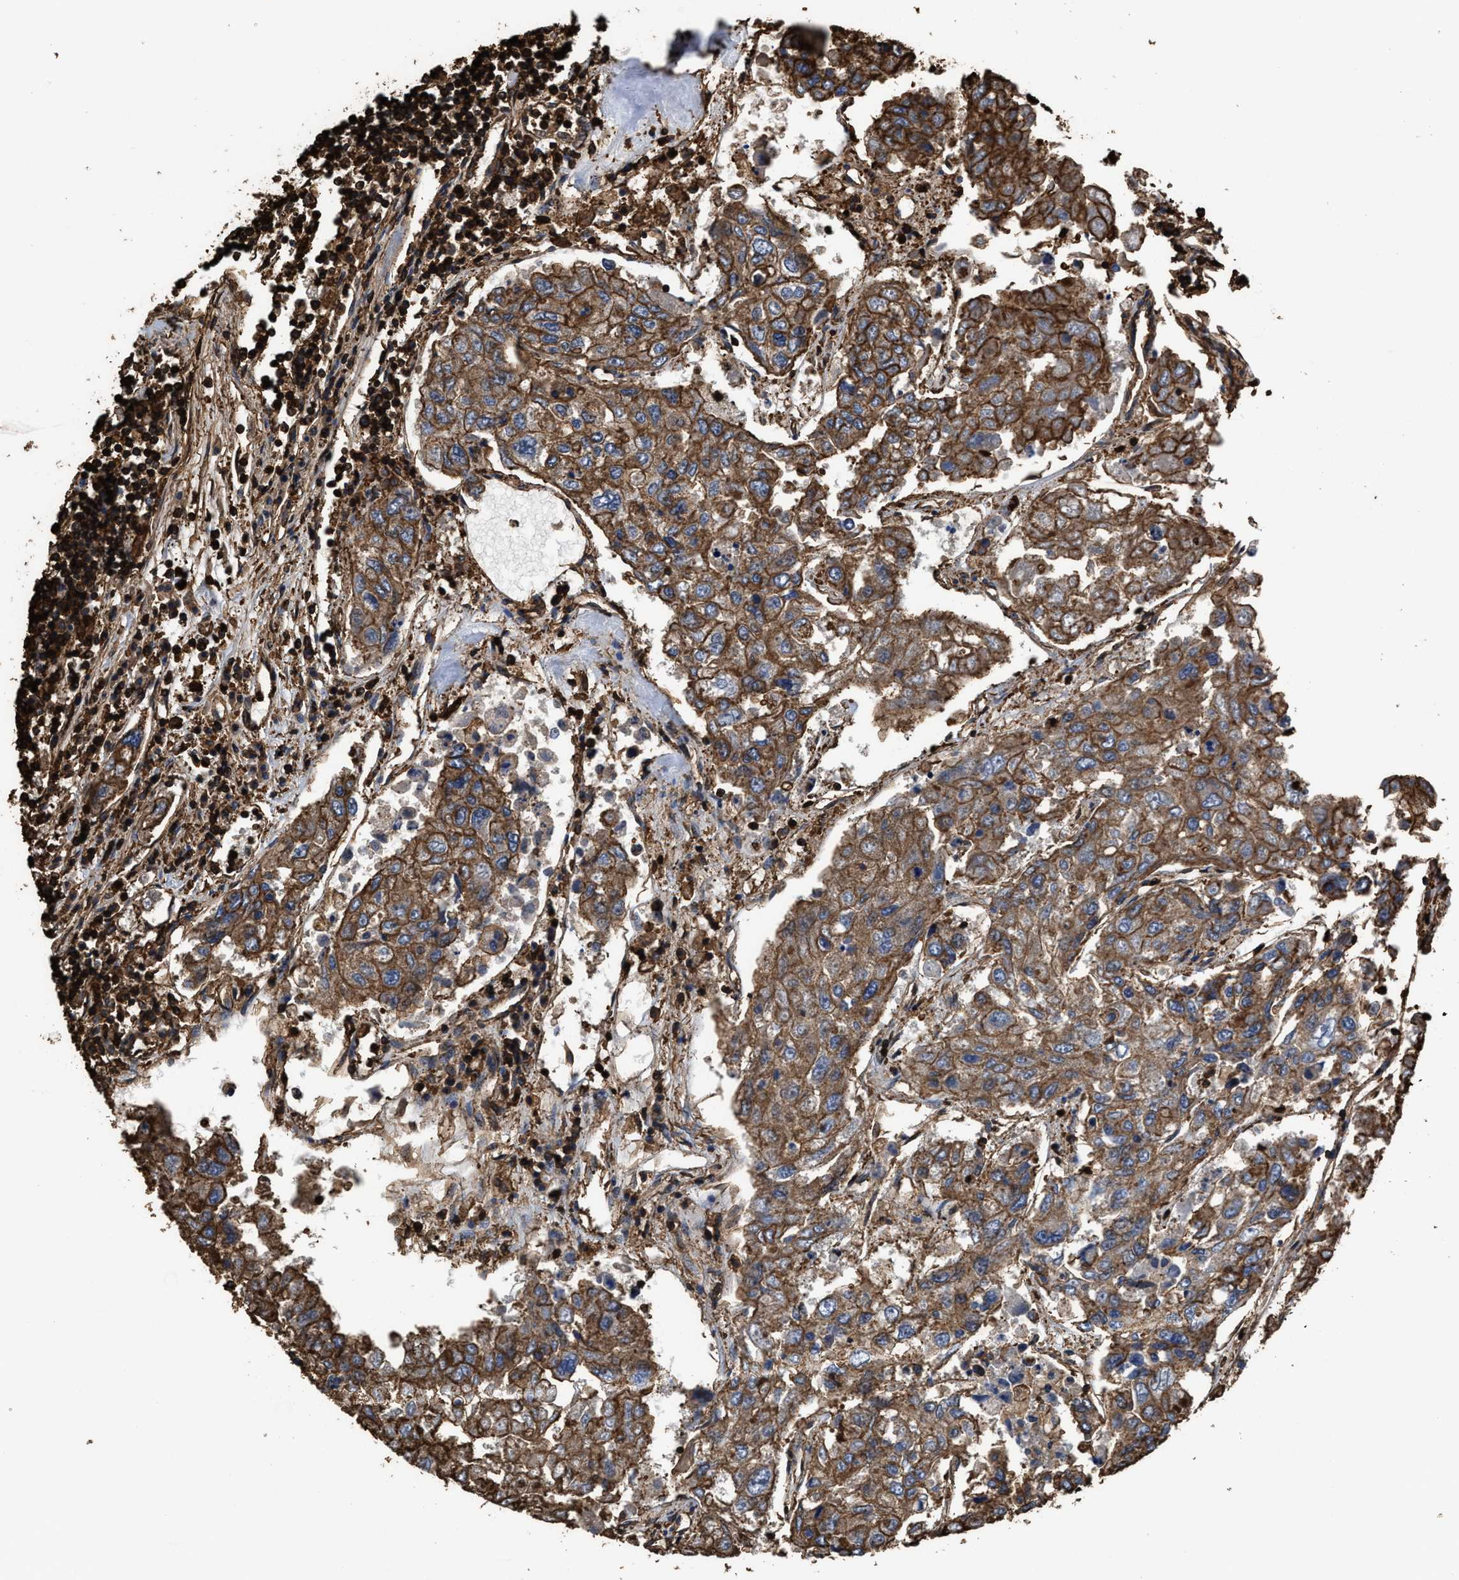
{"staining": {"intensity": "moderate", "quantity": ">75%", "location": "cytoplasmic/membranous"}, "tissue": "urothelial cancer", "cell_type": "Tumor cells", "image_type": "cancer", "snomed": [{"axis": "morphology", "description": "Urothelial carcinoma, High grade"}, {"axis": "topography", "description": "Lymph node"}, {"axis": "topography", "description": "Urinary bladder"}], "caption": "High-magnification brightfield microscopy of urothelial cancer stained with DAB (brown) and counterstained with hematoxylin (blue). tumor cells exhibit moderate cytoplasmic/membranous staining is seen in approximately>75% of cells.", "gene": "KBTBD2", "patient": {"sex": "male", "age": 51}}